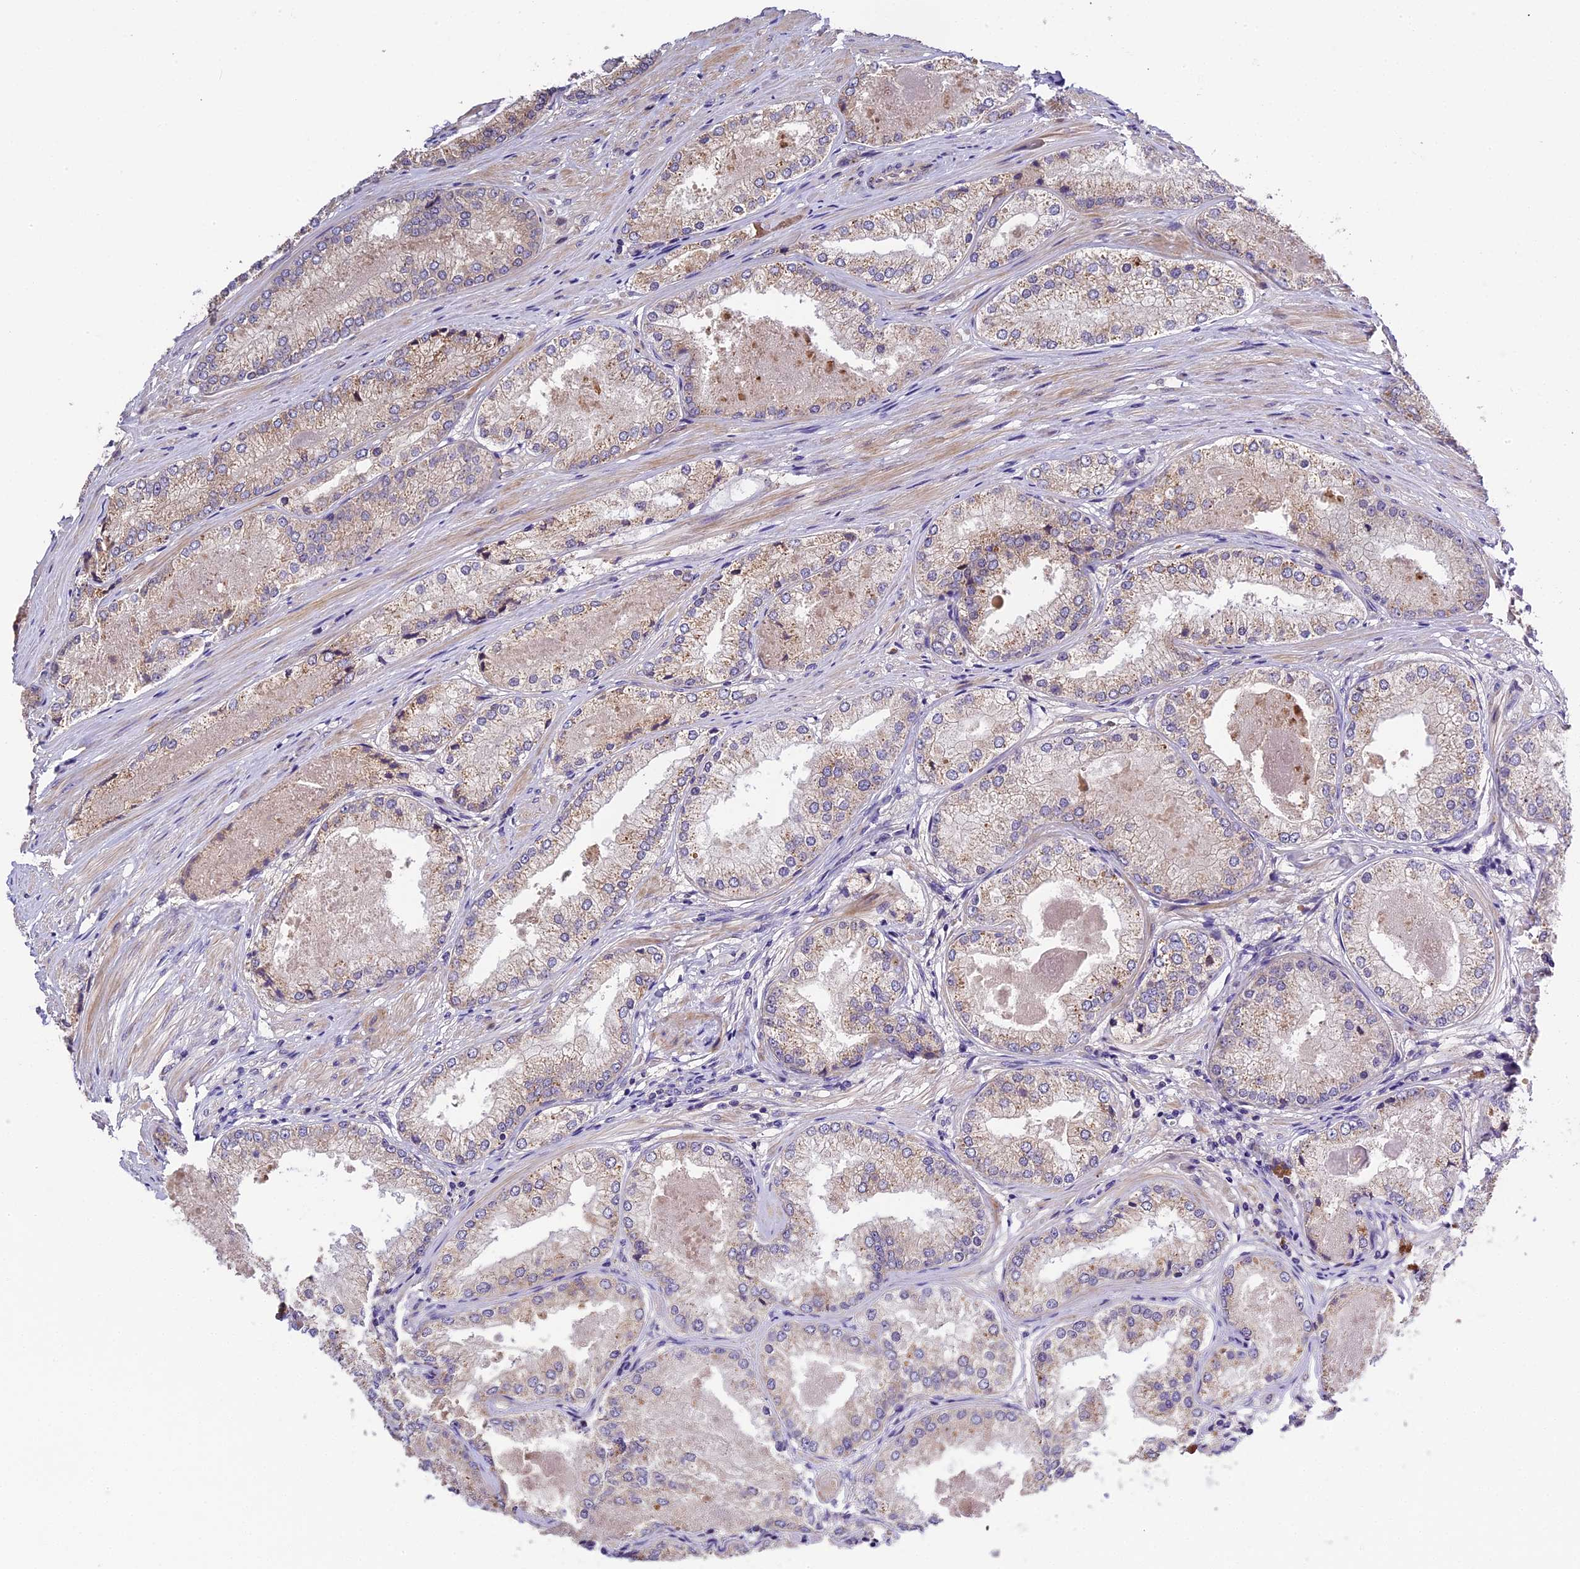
{"staining": {"intensity": "moderate", "quantity": "25%-75%", "location": "cytoplasmic/membranous"}, "tissue": "prostate cancer", "cell_type": "Tumor cells", "image_type": "cancer", "snomed": [{"axis": "morphology", "description": "Adenocarcinoma, Low grade"}, {"axis": "topography", "description": "Prostate"}], "caption": "This is an image of immunohistochemistry staining of low-grade adenocarcinoma (prostate), which shows moderate positivity in the cytoplasmic/membranous of tumor cells.", "gene": "ABCC10", "patient": {"sex": "male", "age": 68}}